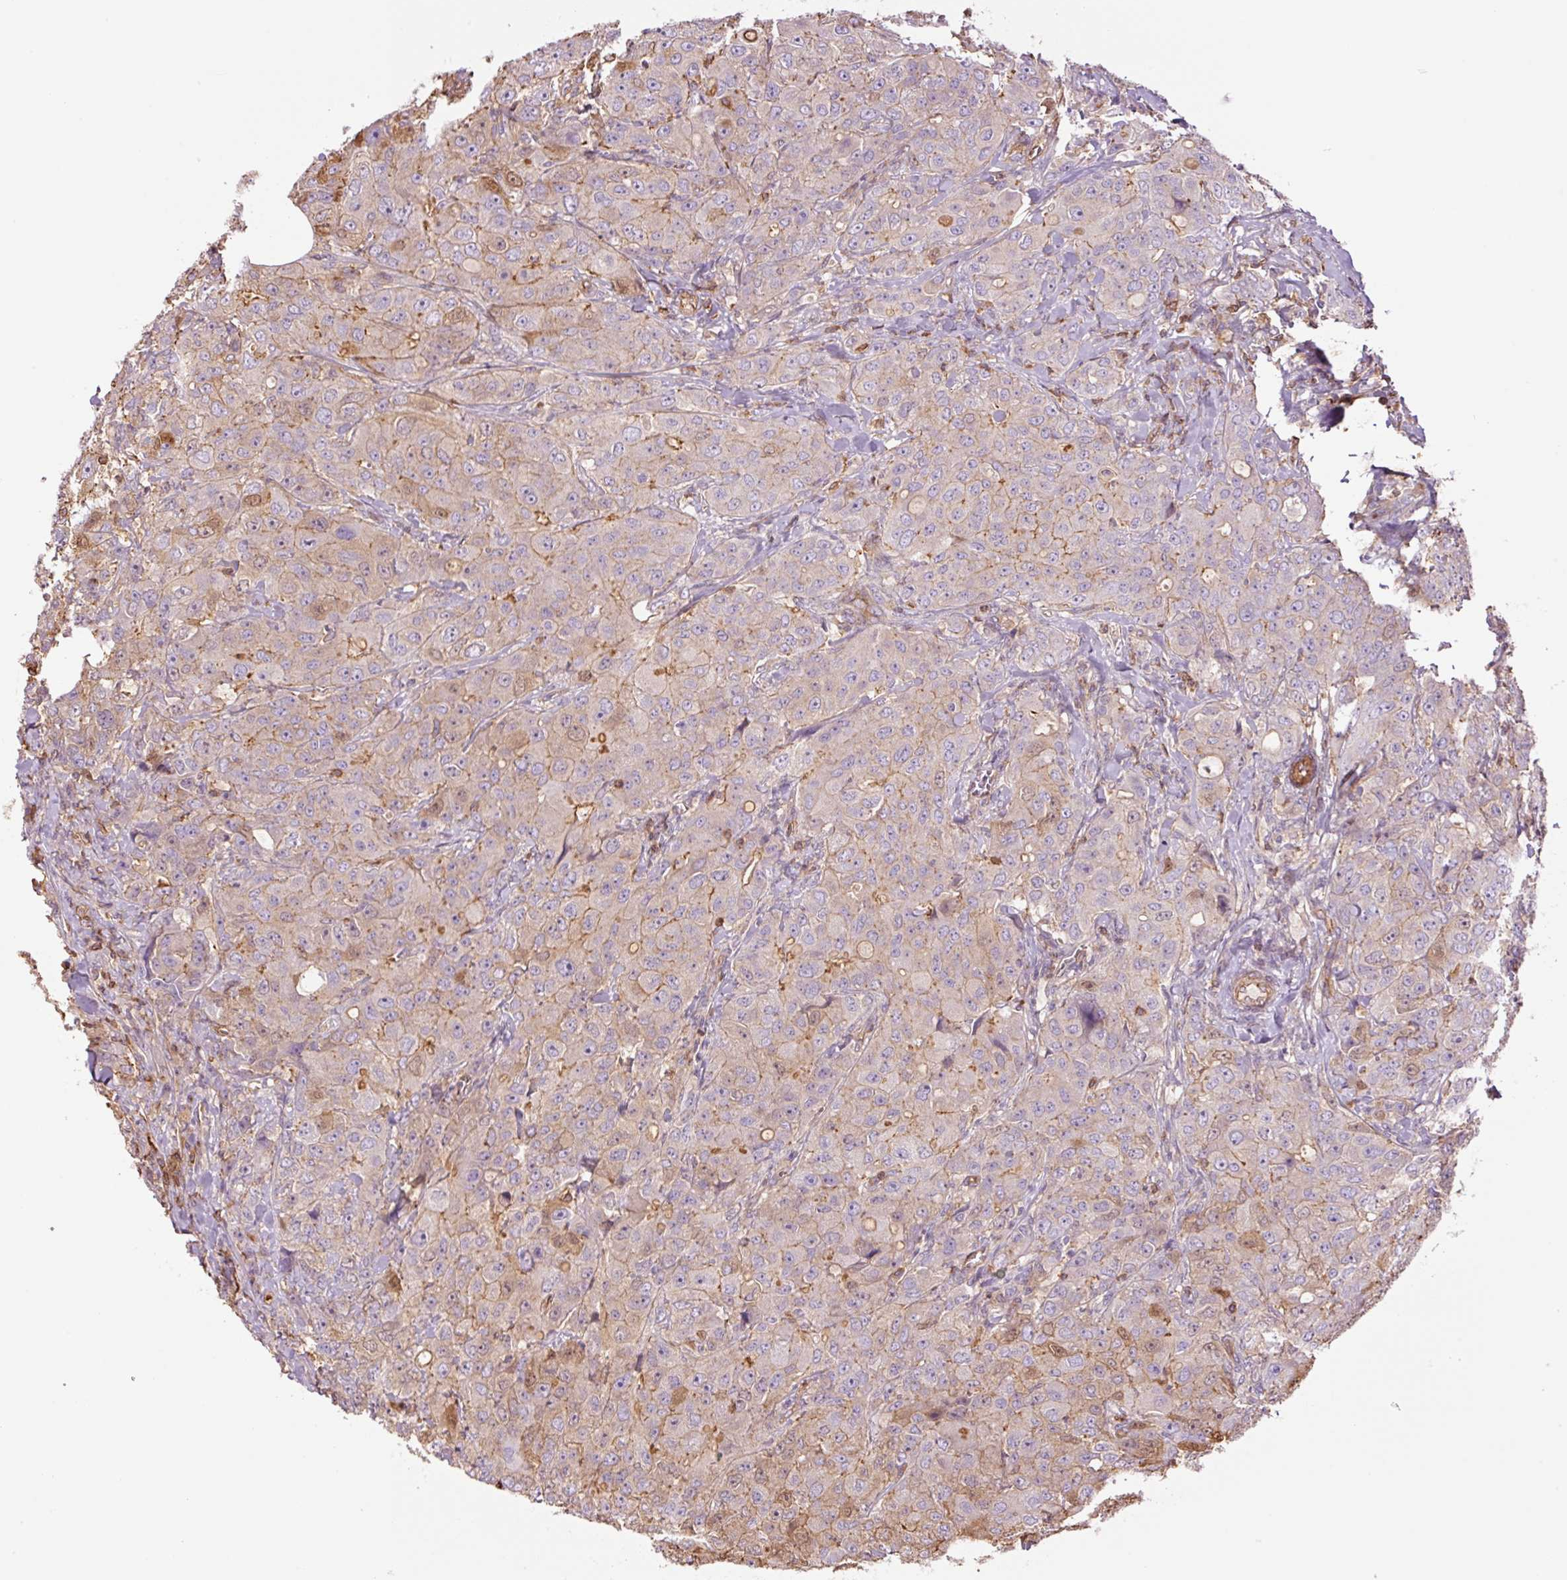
{"staining": {"intensity": "moderate", "quantity": "<25%", "location": "cytoplasmic/membranous,nuclear"}, "tissue": "breast cancer", "cell_type": "Tumor cells", "image_type": "cancer", "snomed": [{"axis": "morphology", "description": "Duct carcinoma"}, {"axis": "topography", "description": "Breast"}], "caption": "Breast invasive ductal carcinoma was stained to show a protein in brown. There is low levels of moderate cytoplasmic/membranous and nuclear positivity in approximately <25% of tumor cells.", "gene": "PPP1R1B", "patient": {"sex": "female", "age": 43}}